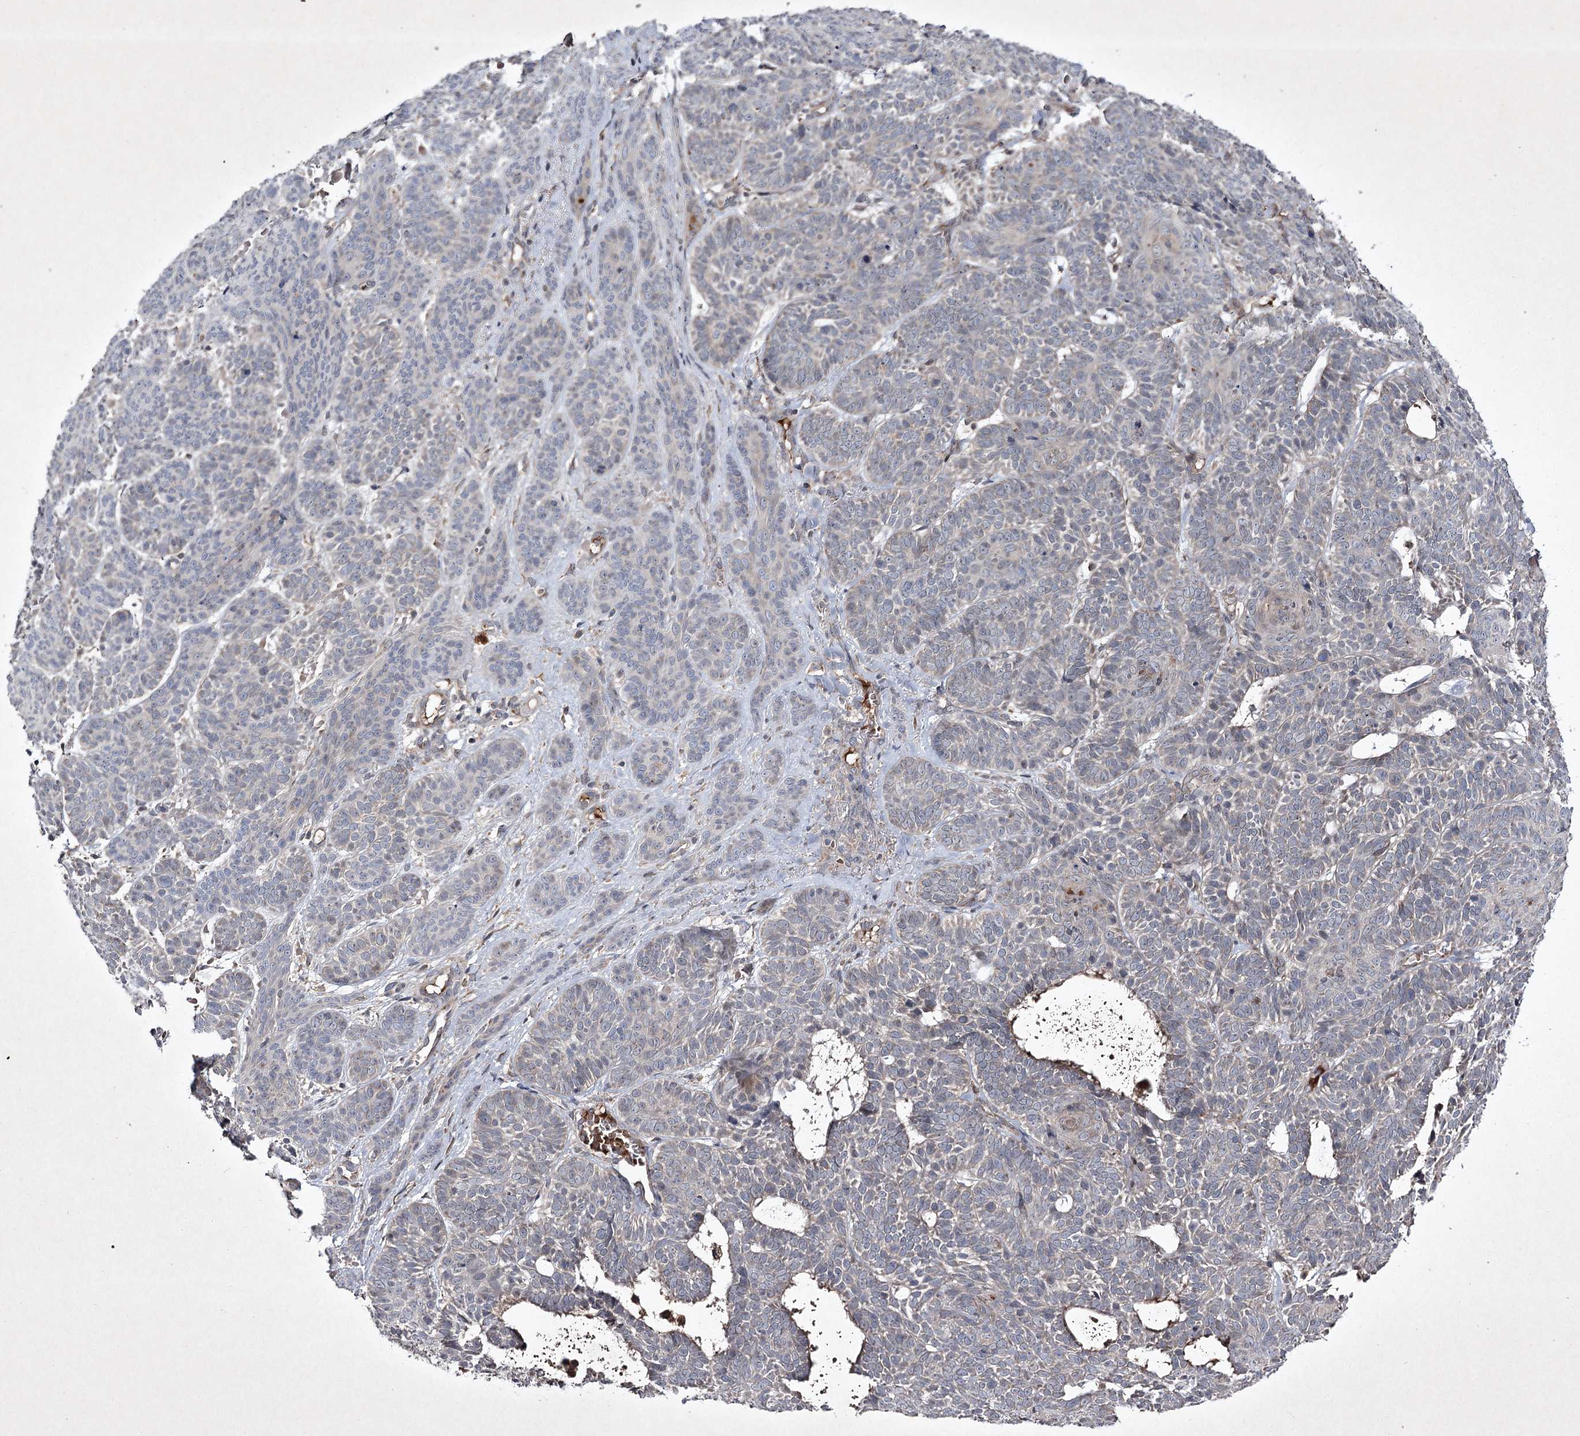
{"staining": {"intensity": "weak", "quantity": "<25%", "location": "cytoplasmic/membranous"}, "tissue": "skin cancer", "cell_type": "Tumor cells", "image_type": "cancer", "snomed": [{"axis": "morphology", "description": "Basal cell carcinoma"}, {"axis": "topography", "description": "Skin"}], "caption": "The photomicrograph reveals no significant expression in tumor cells of skin basal cell carcinoma. (Stains: DAB (3,3'-diaminobenzidine) immunohistochemistry with hematoxylin counter stain, Microscopy: brightfield microscopy at high magnification).", "gene": "ALG9", "patient": {"sex": "male", "age": 85}}